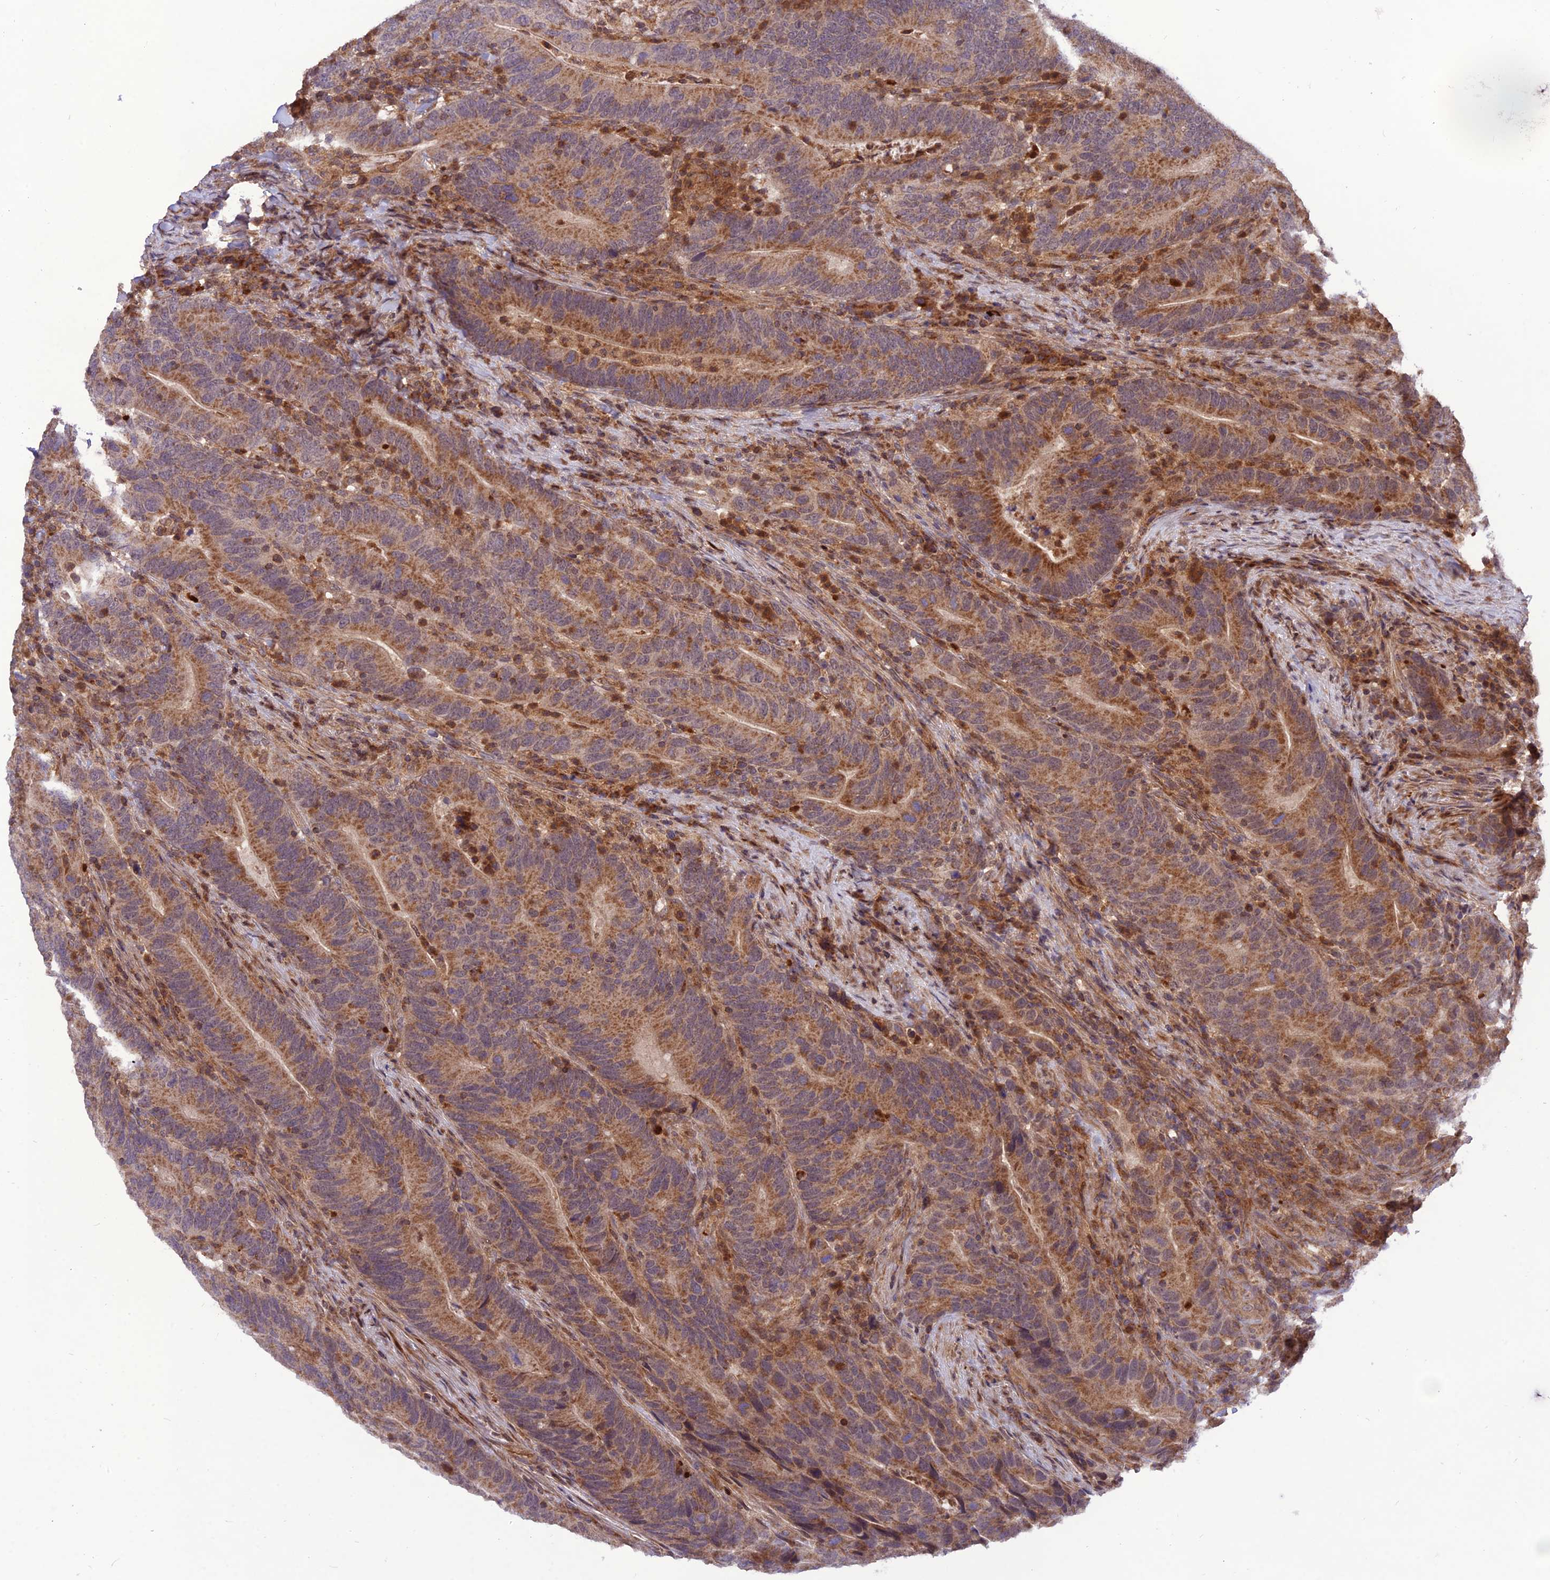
{"staining": {"intensity": "moderate", "quantity": ">75%", "location": "cytoplasmic/membranous"}, "tissue": "colorectal cancer", "cell_type": "Tumor cells", "image_type": "cancer", "snomed": [{"axis": "morphology", "description": "Adenocarcinoma, NOS"}, {"axis": "topography", "description": "Colon"}], "caption": "Colorectal cancer (adenocarcinoma) tissue demonstrates moderate cytoplasmic/membranous staining in approximately >75% of tumor cells Ihc stains the protein of interest in brown and the nuclei are stained blue.", "gene": "NDUFC1", "patient": {"sex": "female", "age": 66}}